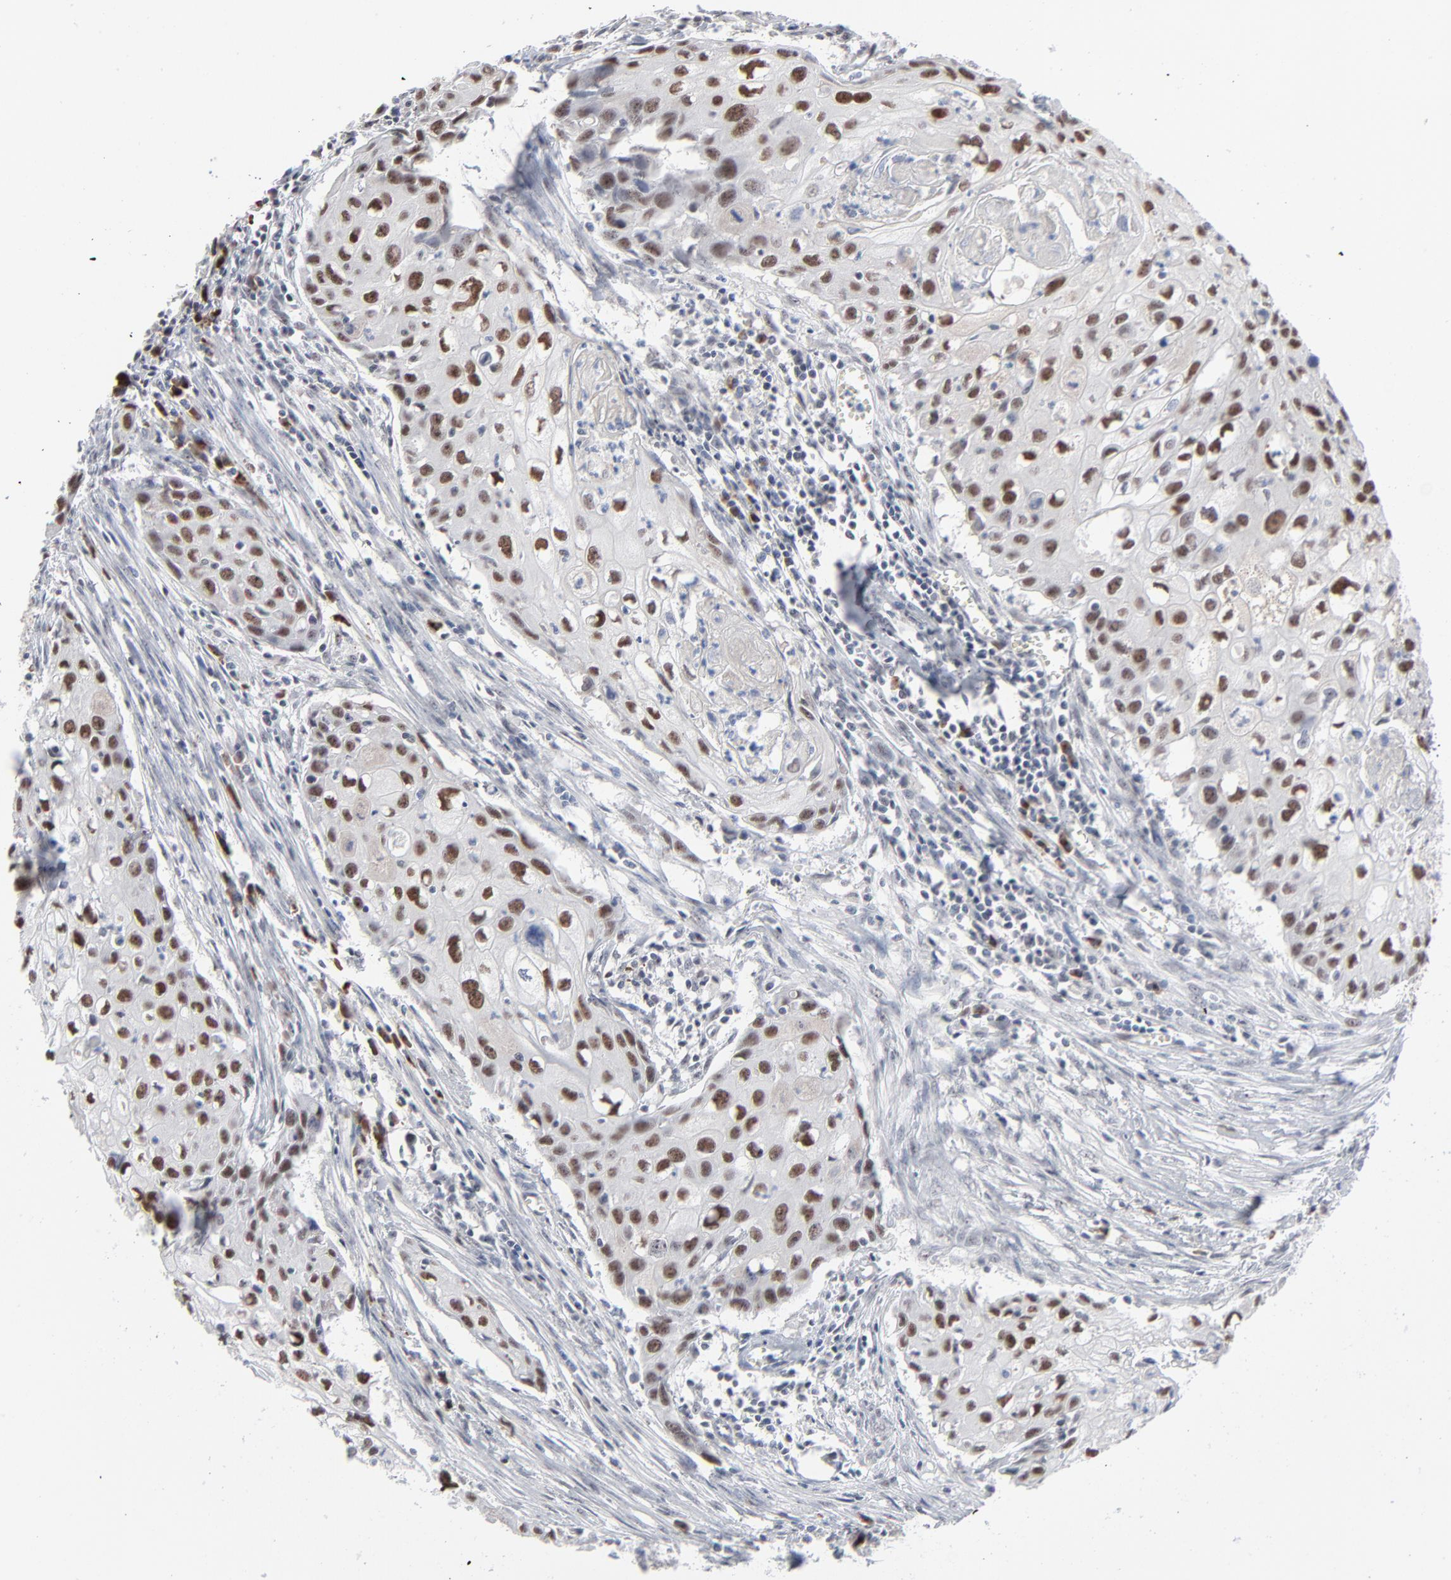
{"staining": {"intensity": "strong", "quantity": ">75%", "location": "nuclear"}, "tissue": "urothelial cancer", "cell_type": "Tumor cells", "image_type": "cancer", "snomed": [{"axis": "morphology", "description": "Urothelial carcinoma, High grade"}, {"axis": "topography", "description": "Urinary bladder"}], "caption": "A brown stain highlights strong nuclear staining of a protein in human urothelial cancer tumor cells. The staining is performed using DAB (3,3'-diaminobenzidine) brown chromogen to label protein expression. The nuclei are counter-stained blue using hematoxylin.", "gene": "MPHOSPH6", "patient": {"sex": "male", "age": 54}}